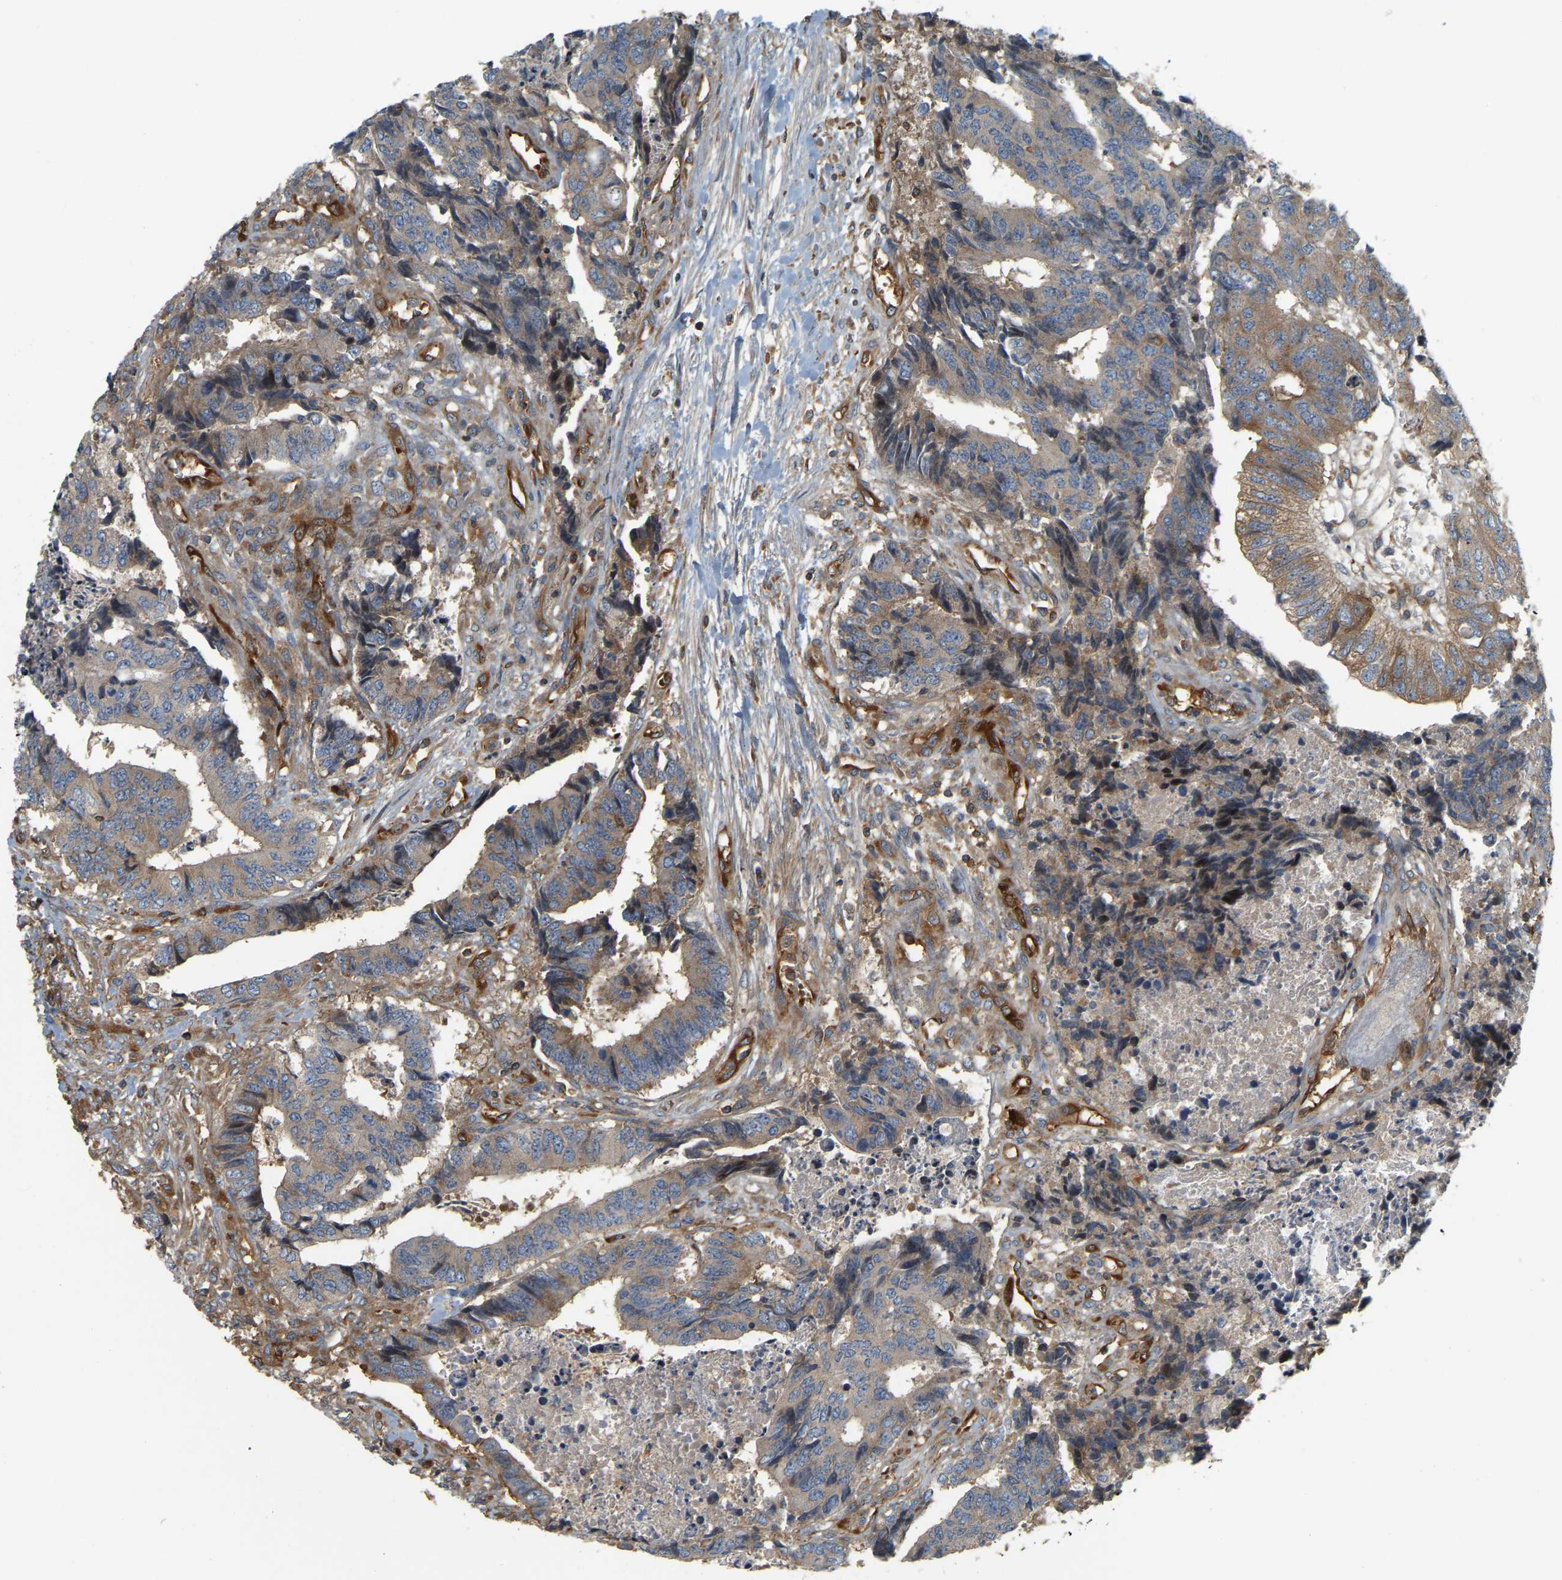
{"staining": {"intensity": "moderate", "quantity": "25%-75%", "location": "cytoplasmic/membranous"}, "tissue": "colorectal cancer", "cell_type": "Tumor cells", "image_type": "cancer", "snomed": [{"axis": "morphology", "description": "Adenocarcinoma, NOS"}, {"axis": "topography", "description": "Rectum"}], "caption": "Brown immunohistochemical staining in colorectal adenocarcinoma demonstrates moderate cytoplasmic/membranous staining in approximately 25%-75% of tumor cells. (Brightfield microscopy of DAB IHC at high magnification).", "gene": "AKAP13", "patient": {"sex": "male", "age": 84}}